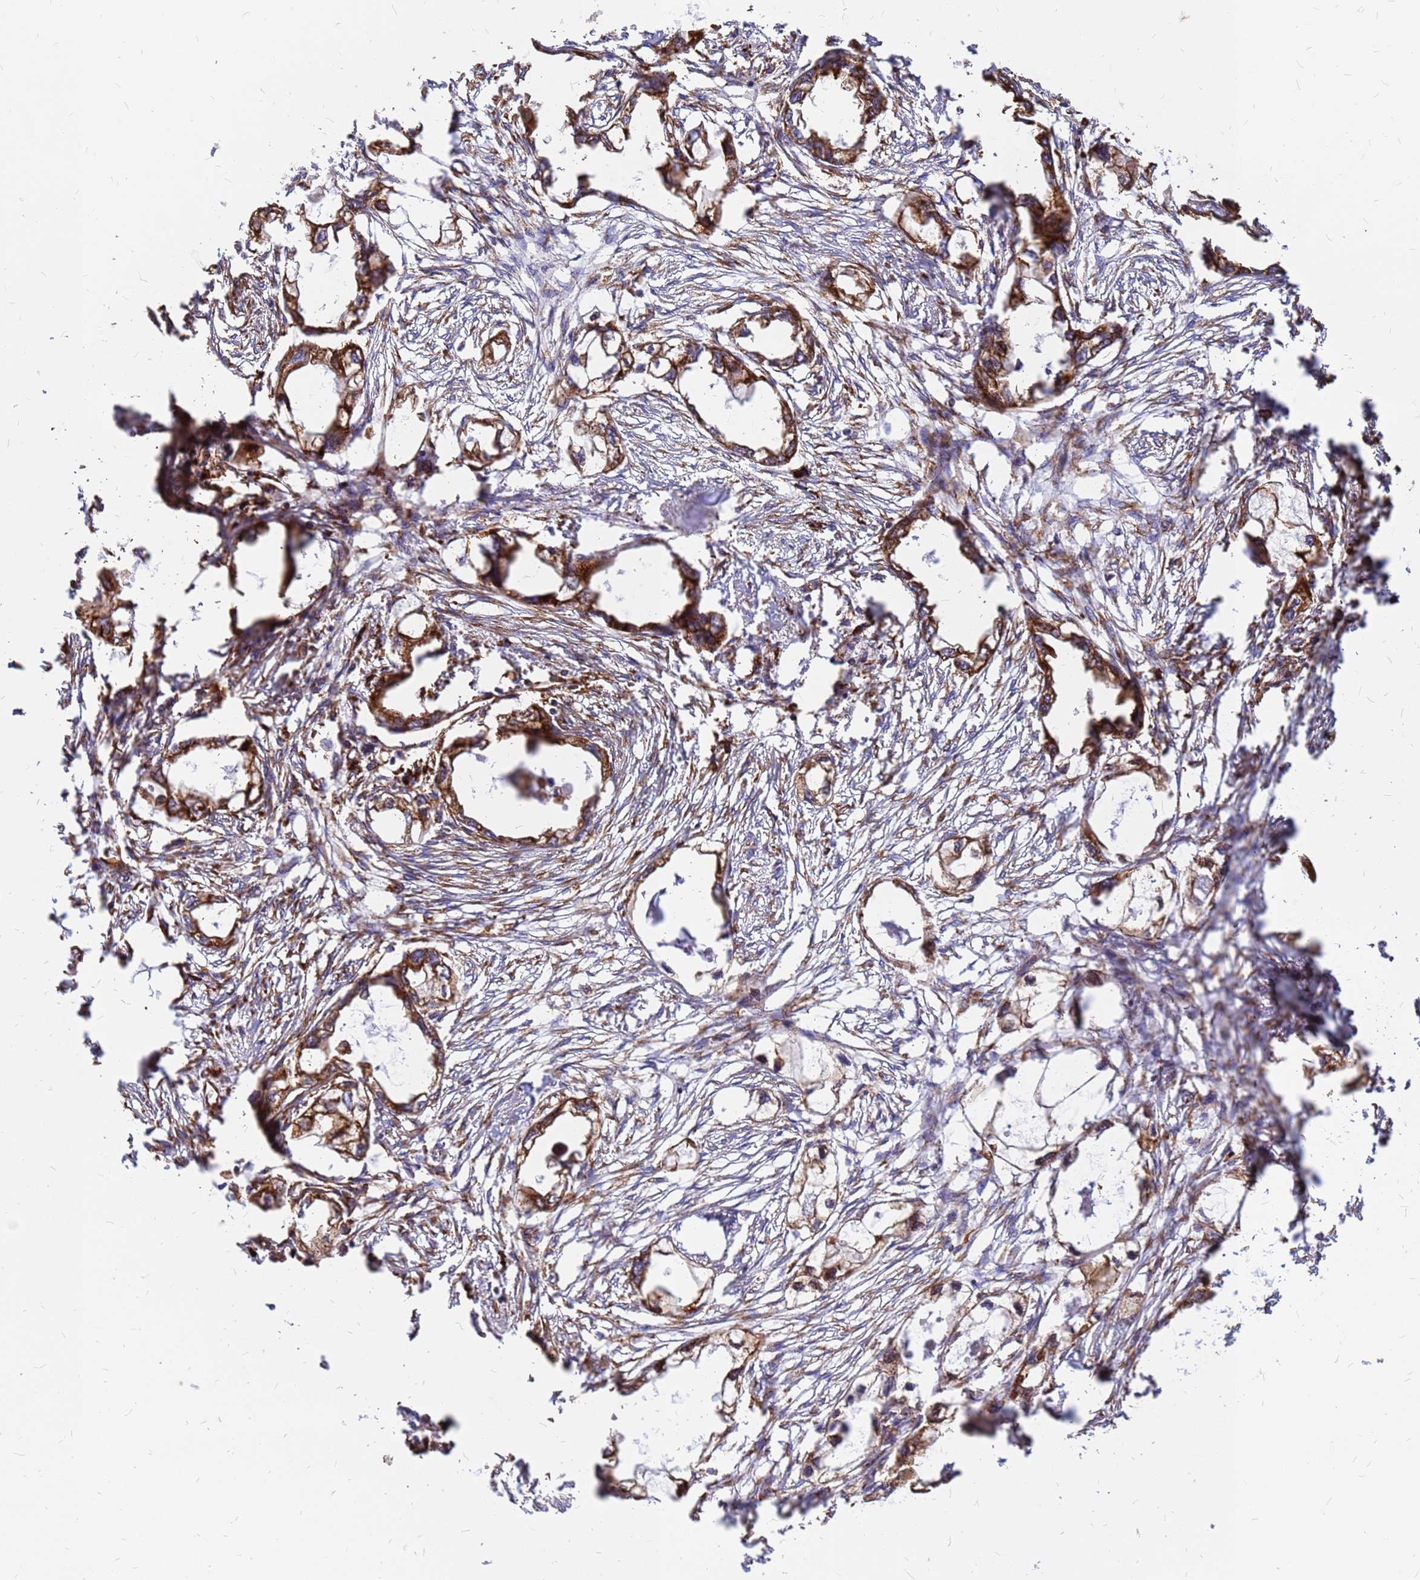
{"staining": {"intensity": "strong", "quantity": ">75%", "location": "cytoplasmic/membranous"}, "tissue": "endometrial cancer", "cell_type": "Tumor cells", "image_type": "cancer", "snomed": [{"axis": "morphology", "description": "Adenocarcinoma, NOS"}, {"axis": "morphology", "description": "Adenocarcinoma, metastatic, NOS"}, {"axis": "topography", "description": "Adipose tissue"}, {"axis": "topography", "description": "Endometrium"}], "caption": "Endometrial cancer (adenocarcinoma) tissue exhibits strong cytoplasmic/membranous expression in about >75% of tumor cells", "gene": "RPL8", "patient": {"sex": "female", "age": 67}}